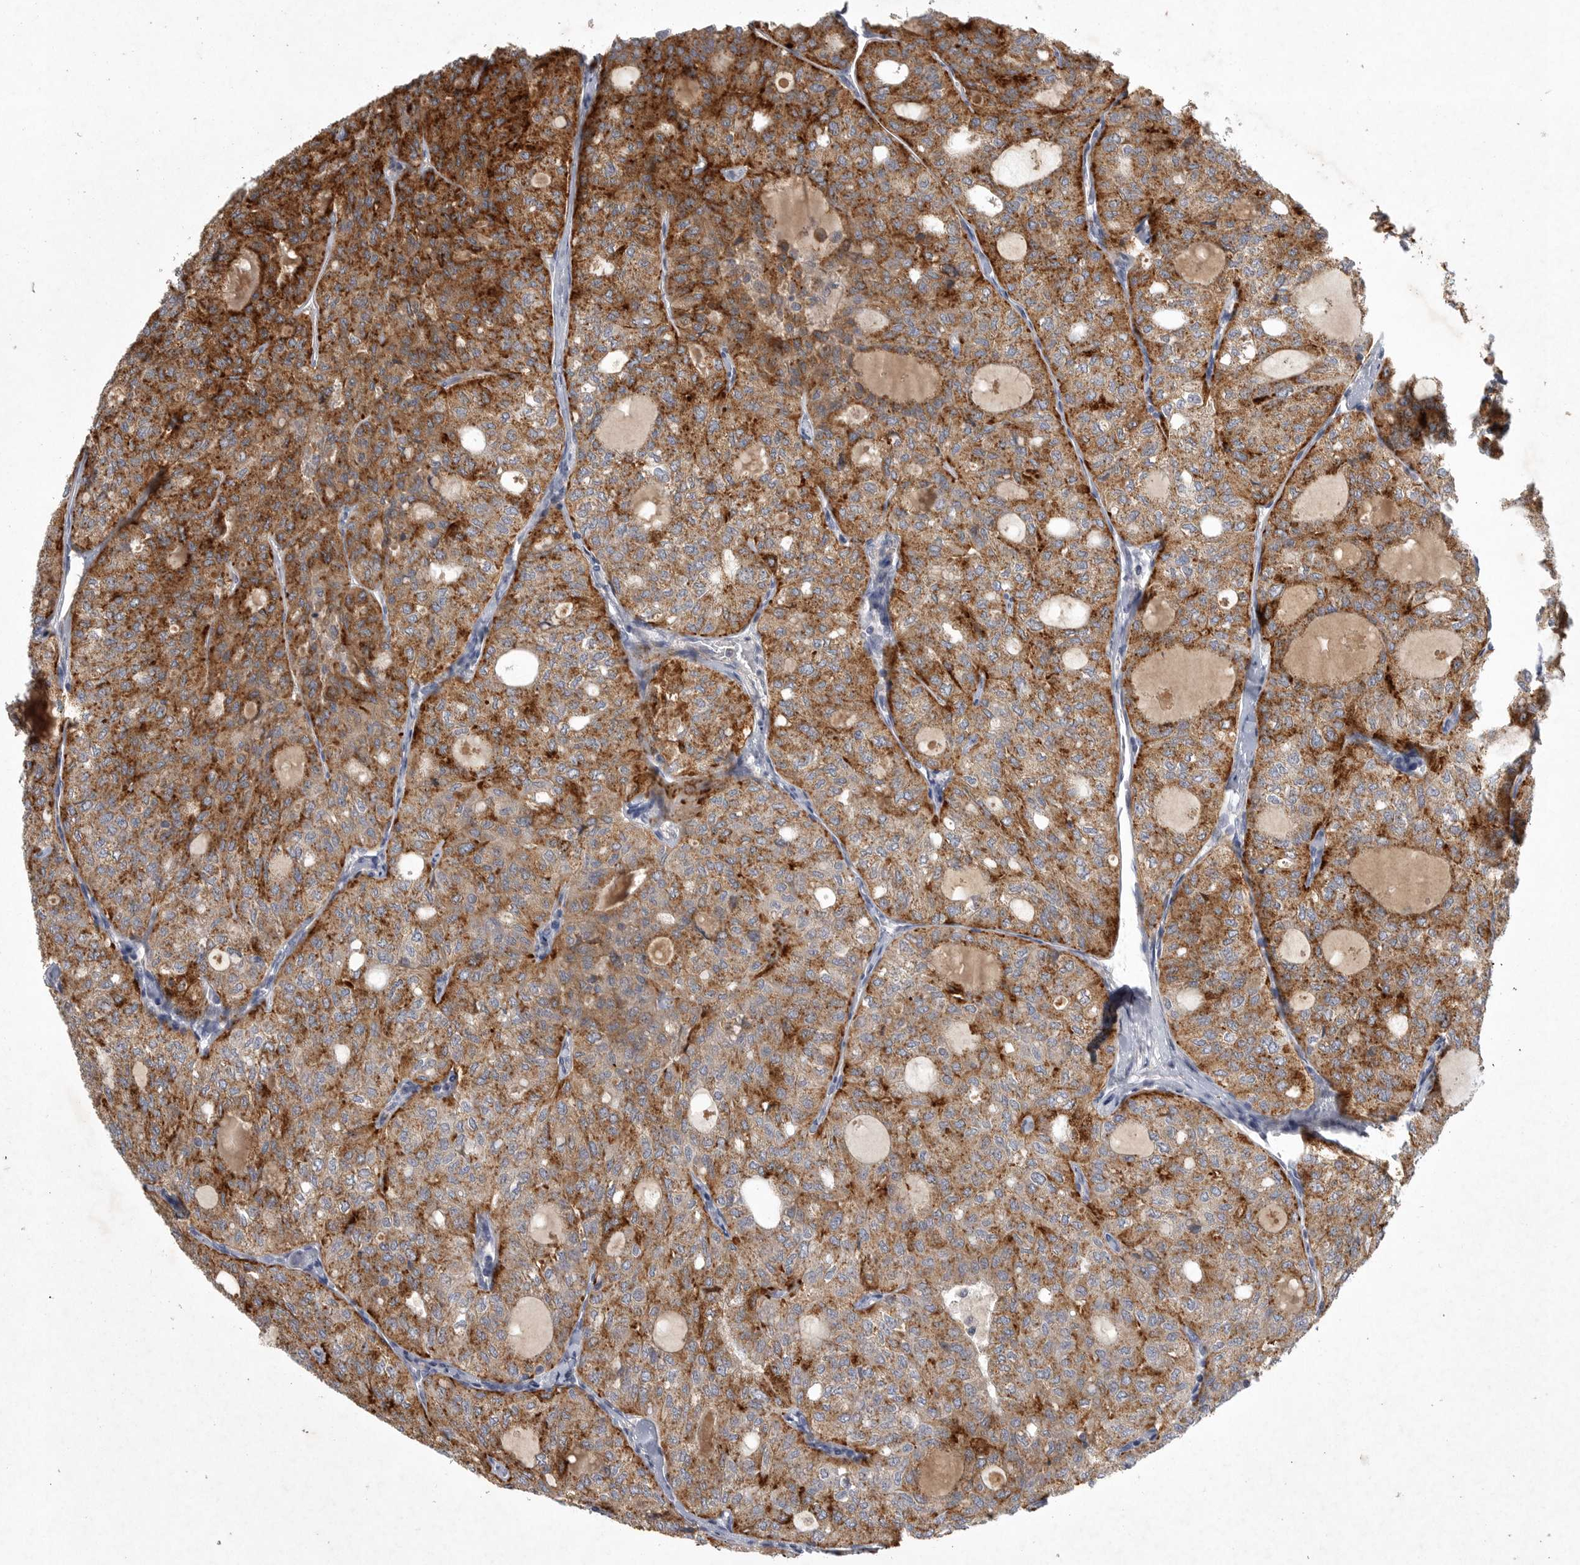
{"staining": {"intensity": "strong", "quantity": ">75%", "location": "cytoplasmic/membranous"}, "tissue": "thyroid cancer", "cell_type": "Tumor cells", "image_type": "cancer", "snomed": [{"axis": "morphology", "description": "Follicular adenoma carcinoma, NOS"}, {"axis": "topography", "description": "Thyroid gland"}], "caption": "High-power microscopy captured an immunohistochemistry histopathology image of thyroid follicular adenoma carcinoma, revealing strong cytoplasmic/membranous expression in about >75% of tumor cells.", "gene": "LAMTOR3", "patient": {"sex": "male", "age": 75}}